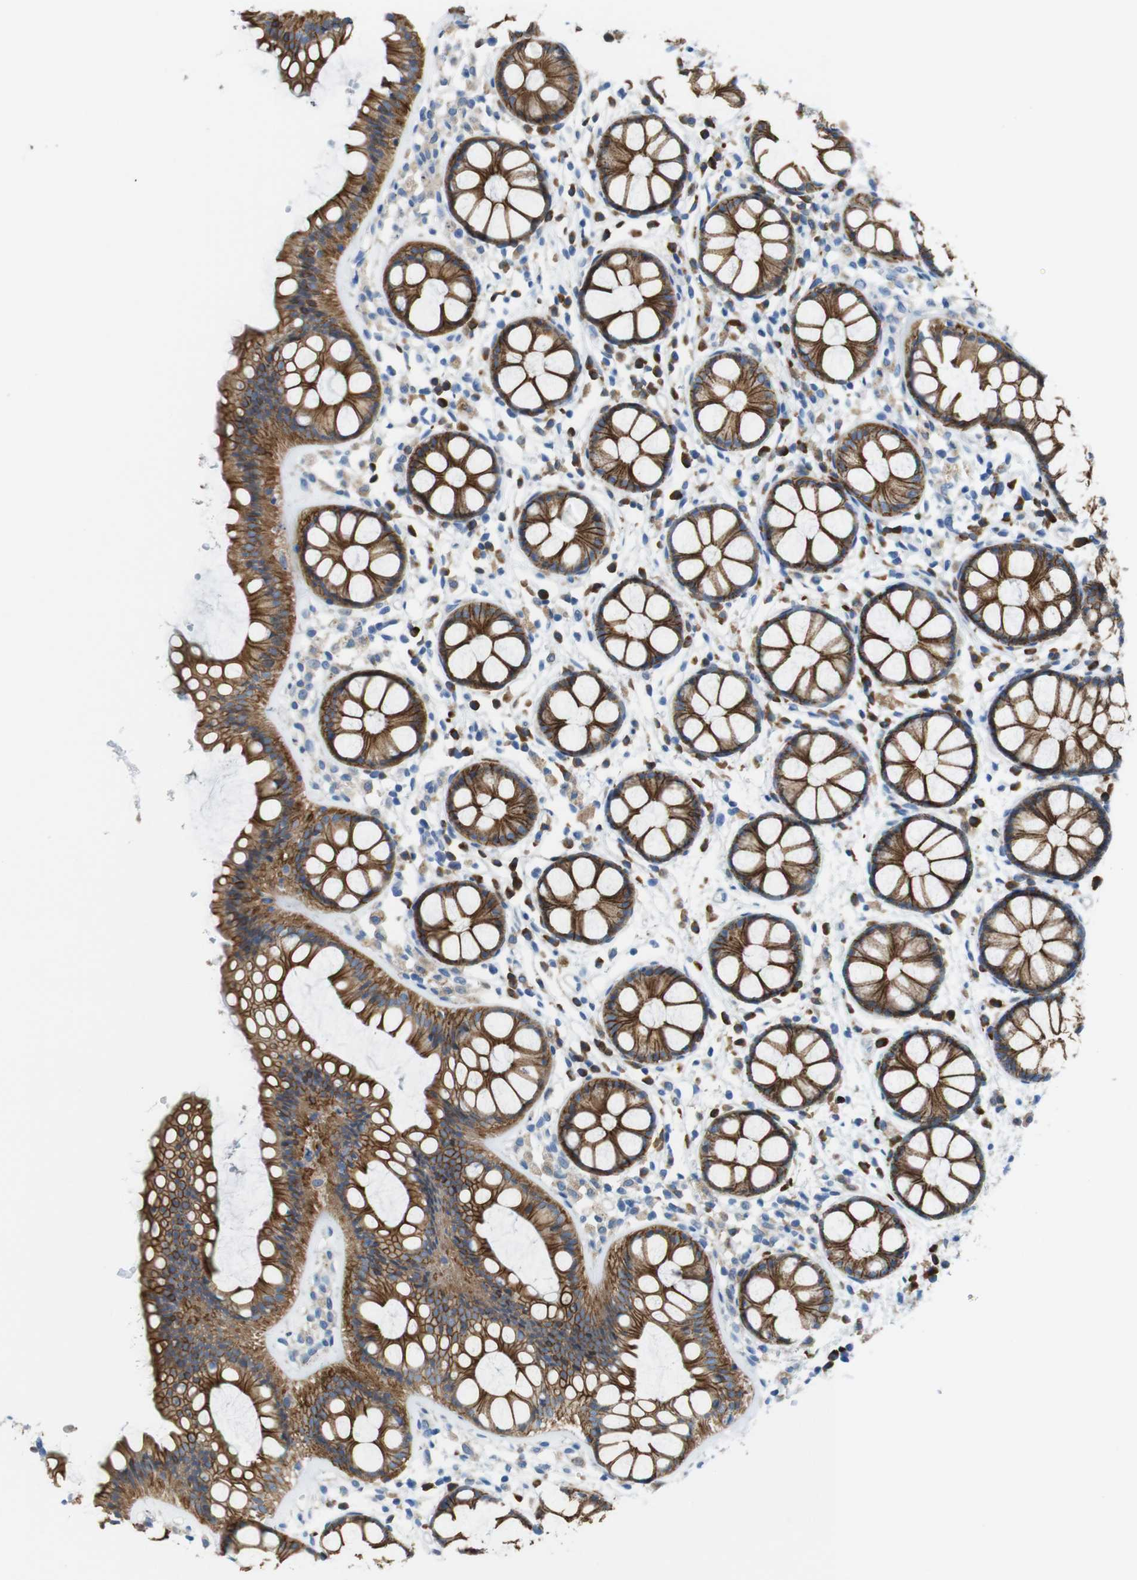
{"staining": {"intensity": "strong", "quantity": ">75%", "location": "cytoplasmic/membranous"}, "tissue": "rectum", "cell_type": "Glandular cells", "image_type": "normal", "snomed": [{"axis": "morphology", "description": "Normal tissue, NOS"}, {"axis": "topography", "description": "Rectum"}], "caption": "About >75% of glandular cells in unremarkable rectum display strong cytoplasmic/membranous protein staining as visualized by brown immunohistochemical staining.", "gene": "CLMN", "patient": {"sex": "female", "age": 66}}